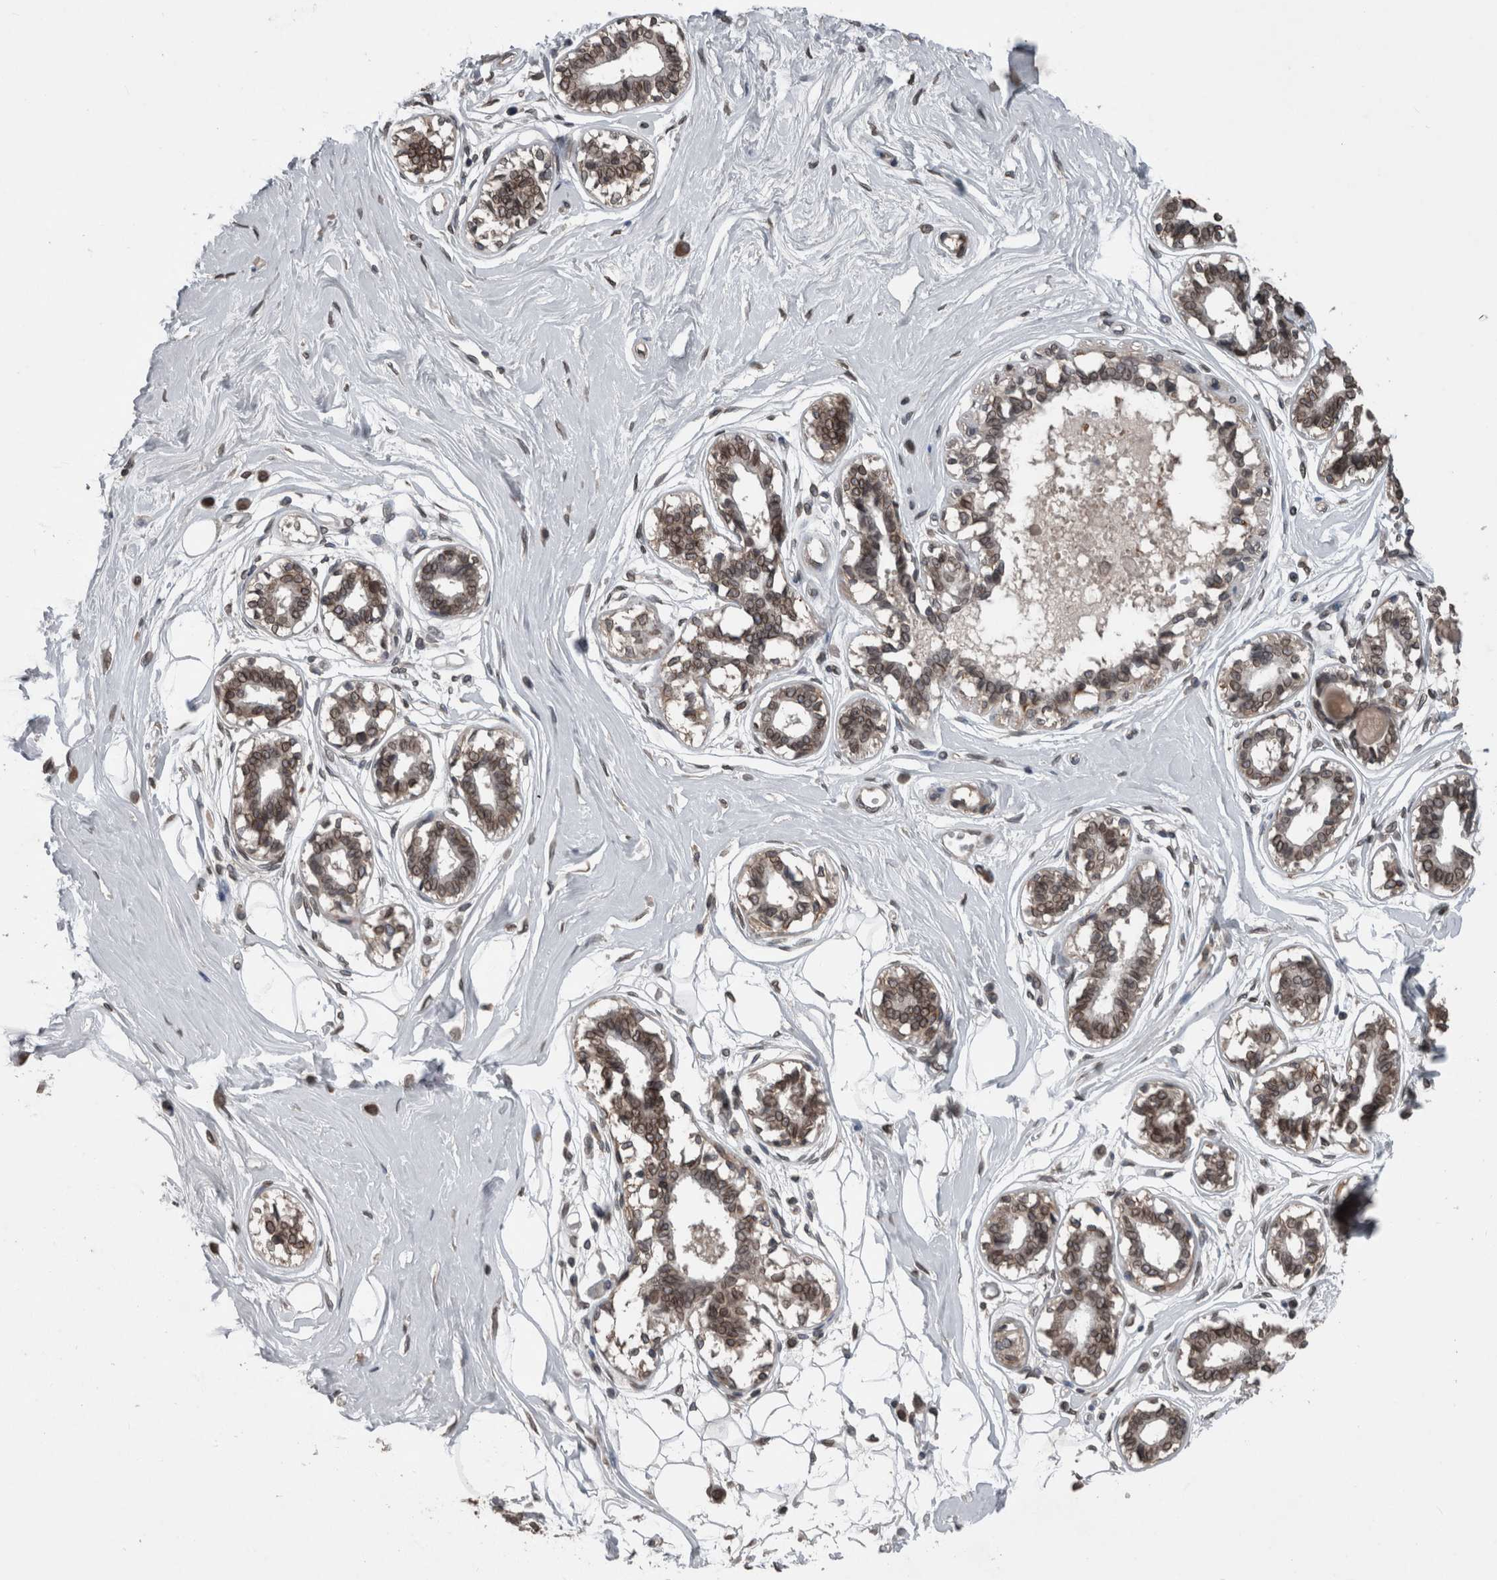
{"staining": {"intensity": "moderate", "quantity": ">75%", "location": "cytoplasmic/membranous,nuclear"}, "tissue": "breast", "cell_type": "Adipocytes", "image_type": "normal", "snomed": [{"axis": "morphology", "description": "Normal tissue, NOS"}, {"axis": "topography", "description": "Breast"}], "caption": "Protein expression analysis of benign breast shows moderate cytoplasmic/membranous,nuclear positivity in approximately >75% of adipocytes. Using DAB (brown) and hematoxylin (blue) stains, captured at high magnification using brightfield microscopy.", "gene": "RANBP2", "patient": {"sex": "female", "age": 45}}